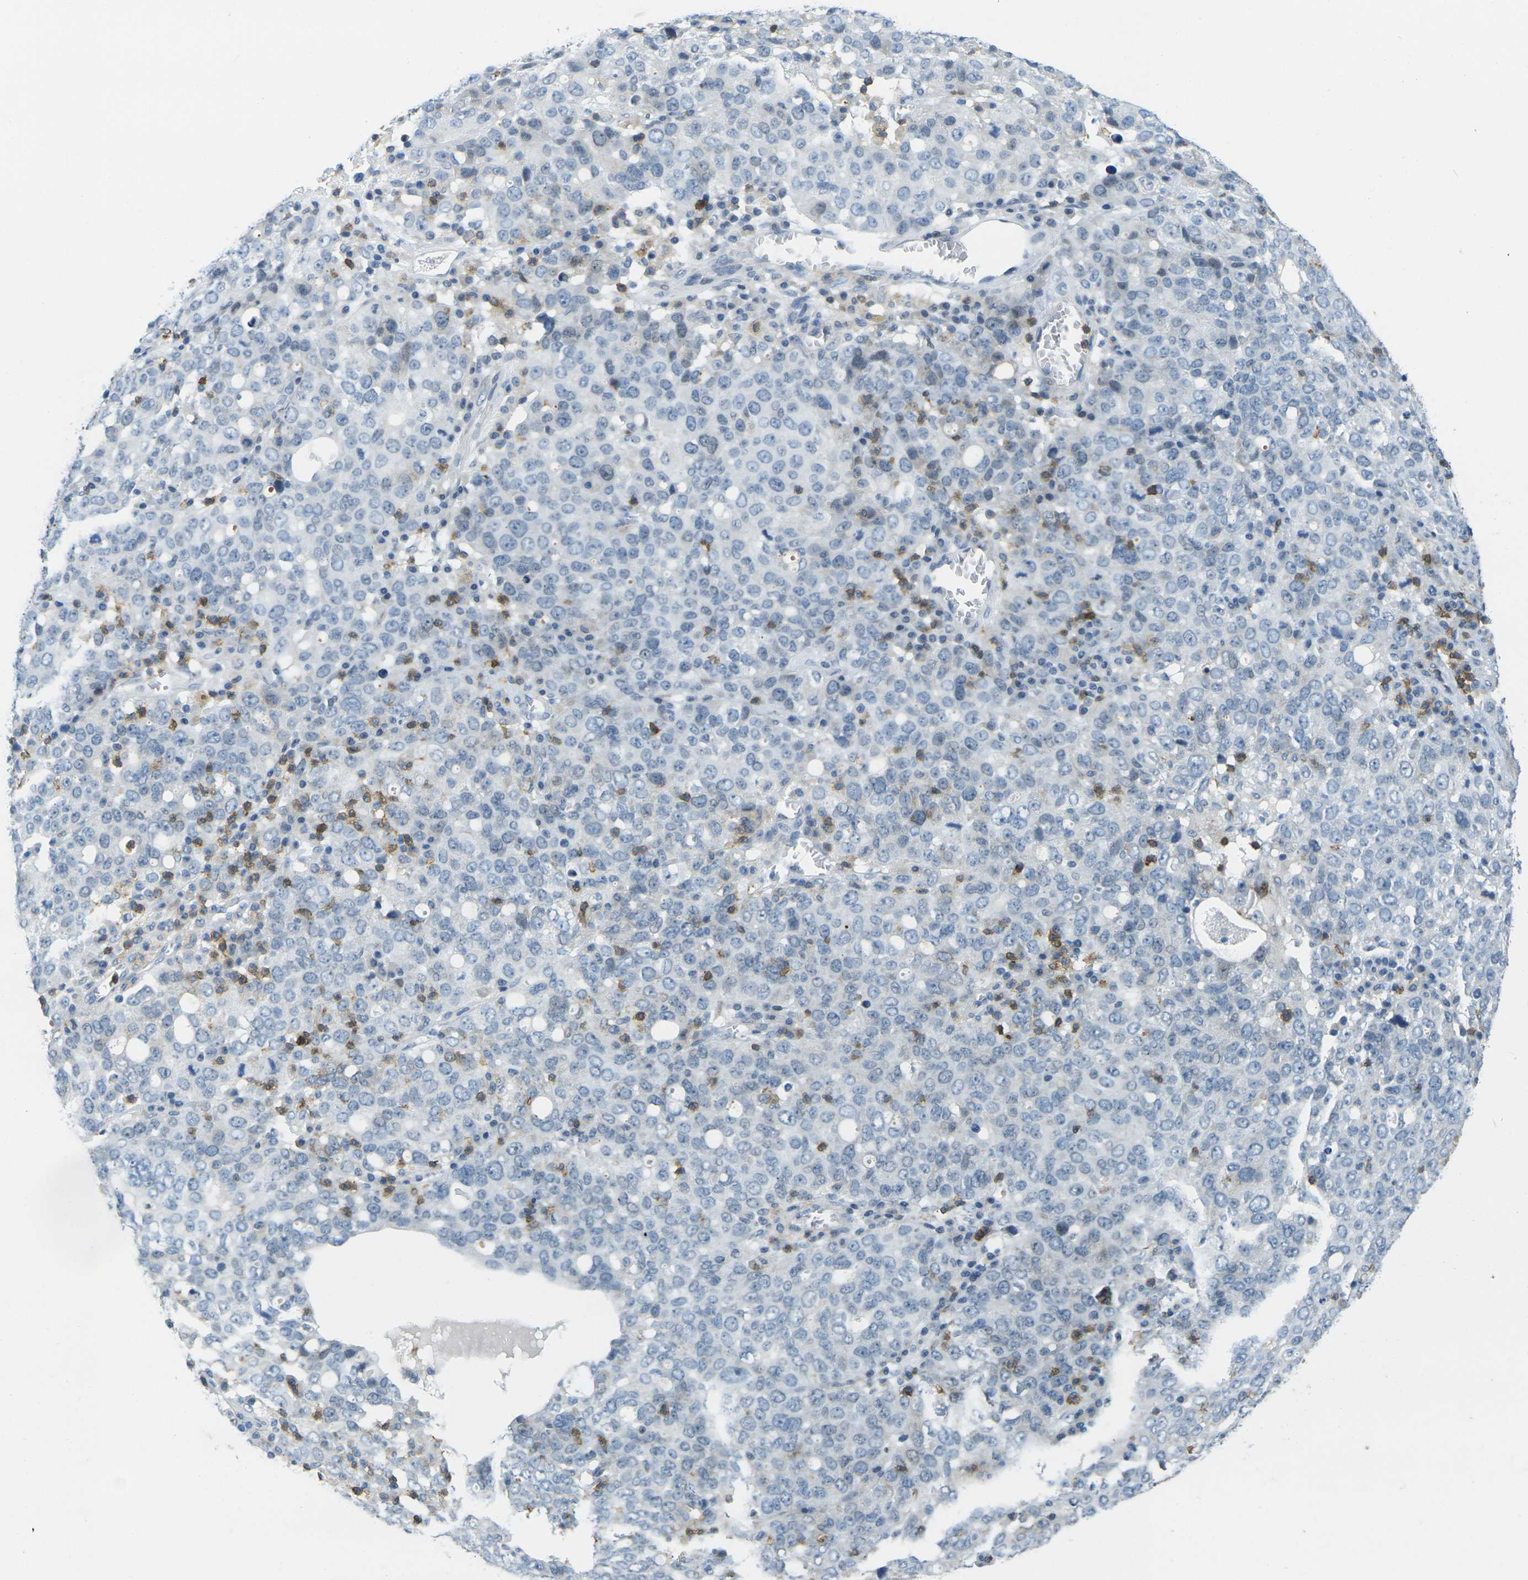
{"staining": {"intensity": "negative", "quantity": "none", "location": "none"}, "tissue": "ovarian cancer", "cell_type": "Tumor cells", "image_type": "cancer", "snomed": [{"axis": "morphology", "description": "Carcinoma, endometroid"}, {"axis": "topography", "description": "Ovary"}], "caption": "There is no significant positivity in tumor cells of ovarian cancer.", "gene": "CD3D", "patient": {"sex": "female", "age": 62}}